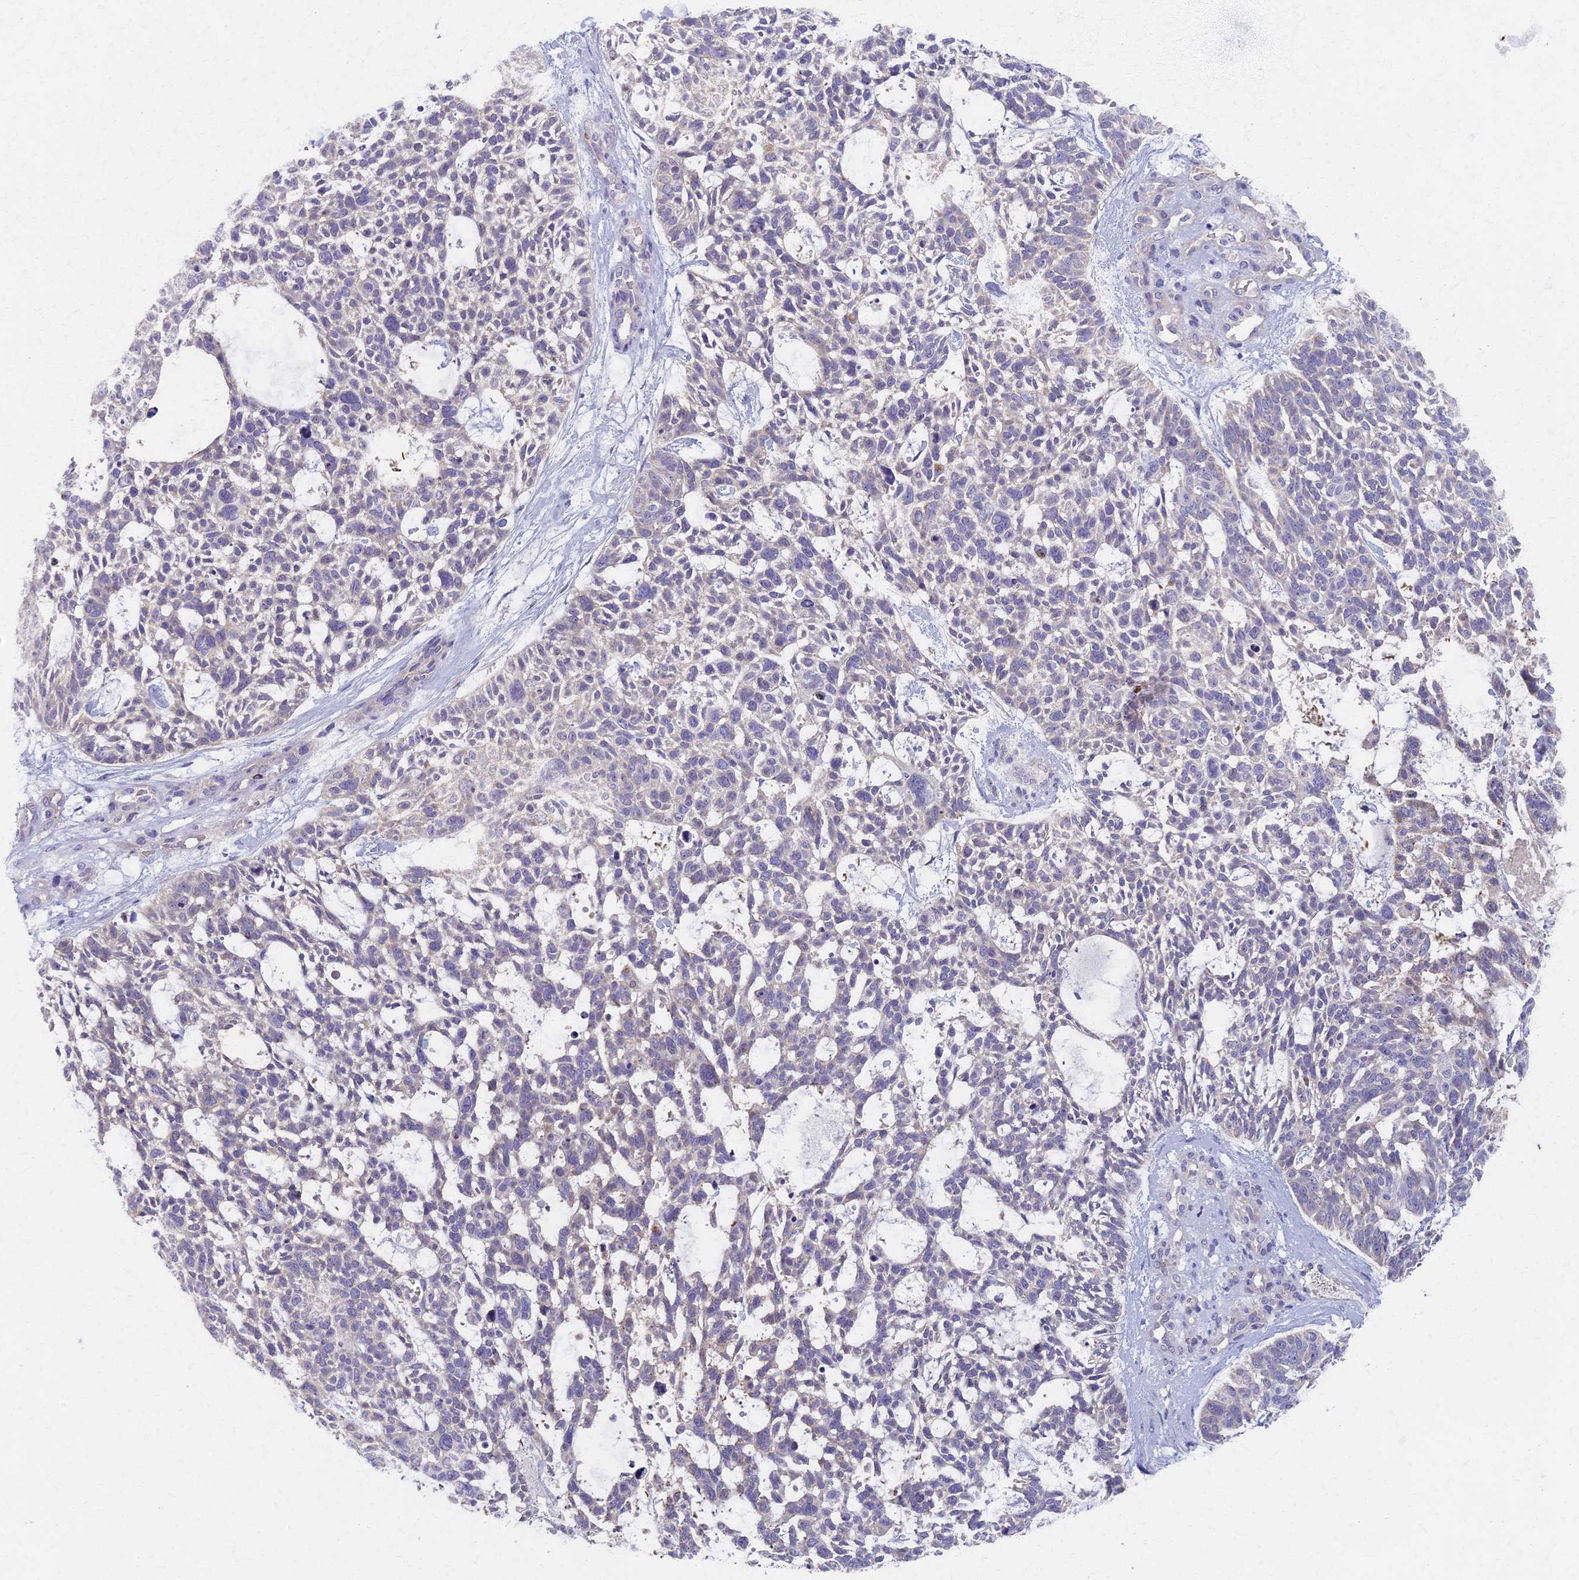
{"staining": {"intensity": "weak", "quantity": "<25%", "location": "cytoplasmic/membranous"}, "tissue": "skin cancer", "cell_type": "Tumor cells", "image_type": "cancer", "snomed": [{"axis": "morphology", "description": "Basal cell carcinoma"}, {"axis": "topography", "description": "Skin"}], "caption": "Immunohistochemistry of human skin cancer (basal cell carcinoma) shows no staining in tumor cells.", "gene": "AP4E1", "patient": {"sex": "male", "age": 88}}